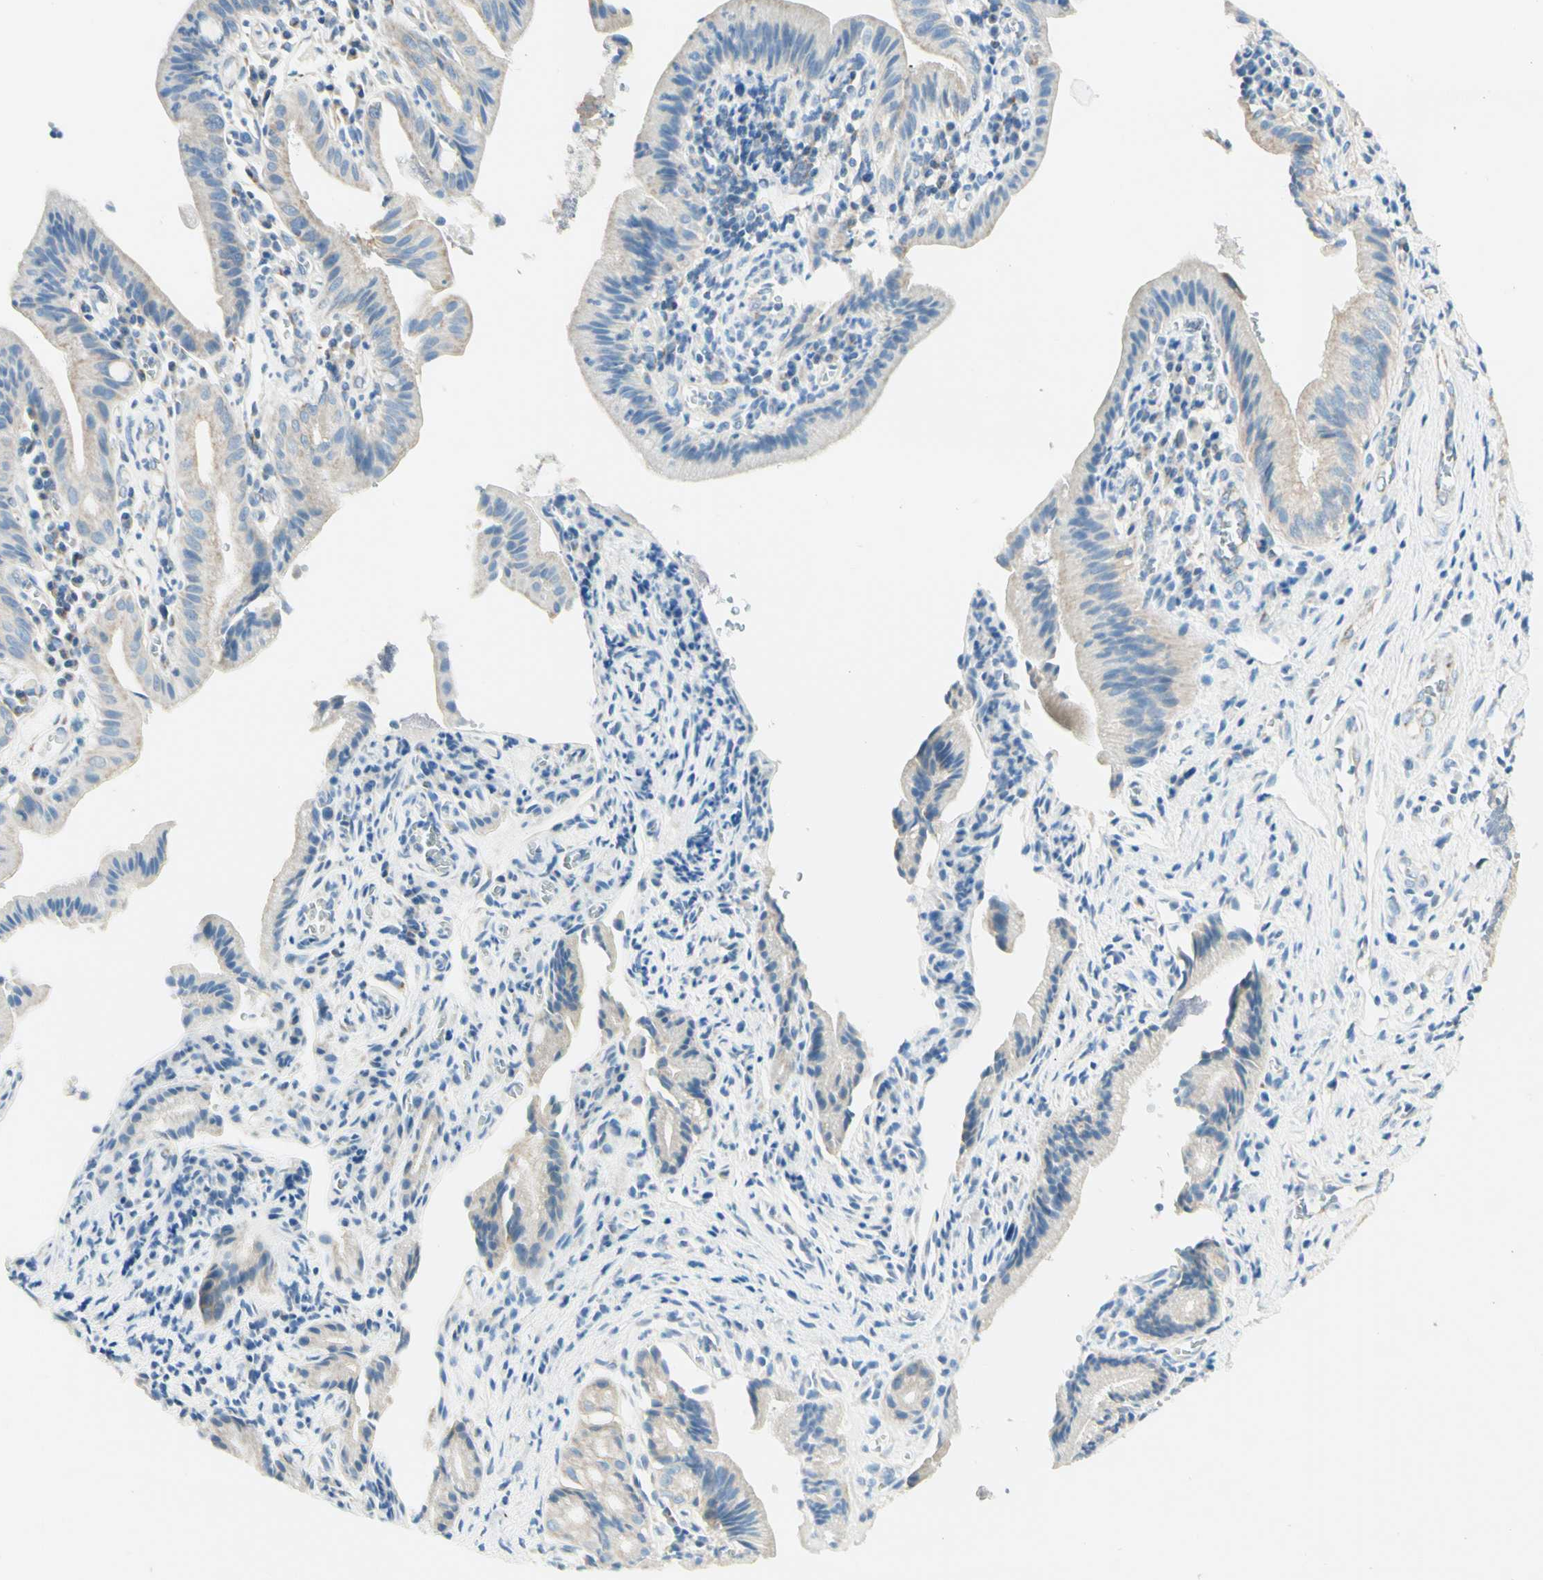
{"staining": {"intensity": "weak", "quantity": "<25%", "location": "cytoplasmic/membranous"}, "tissue": "pancreatic cancer", "cell_type": "Tumor cells", "image_type": "cancer", "snomed": [{"axis": "morphology", "description": "Adenocarcinoma, NOS"}, {"axis": "topography", "description": "Pancreas"}], "caption": "Tumor cells are negative for protein expression in human pancreatic adenocarcinoma. Brightfield microscopy of immunohistochemistry (IHC) stained with DAB (brown) and hematoxylin (blue), captured at high magnification.", "gene": "ARMC10", "patient": {"sex": "female", "age": 75}}